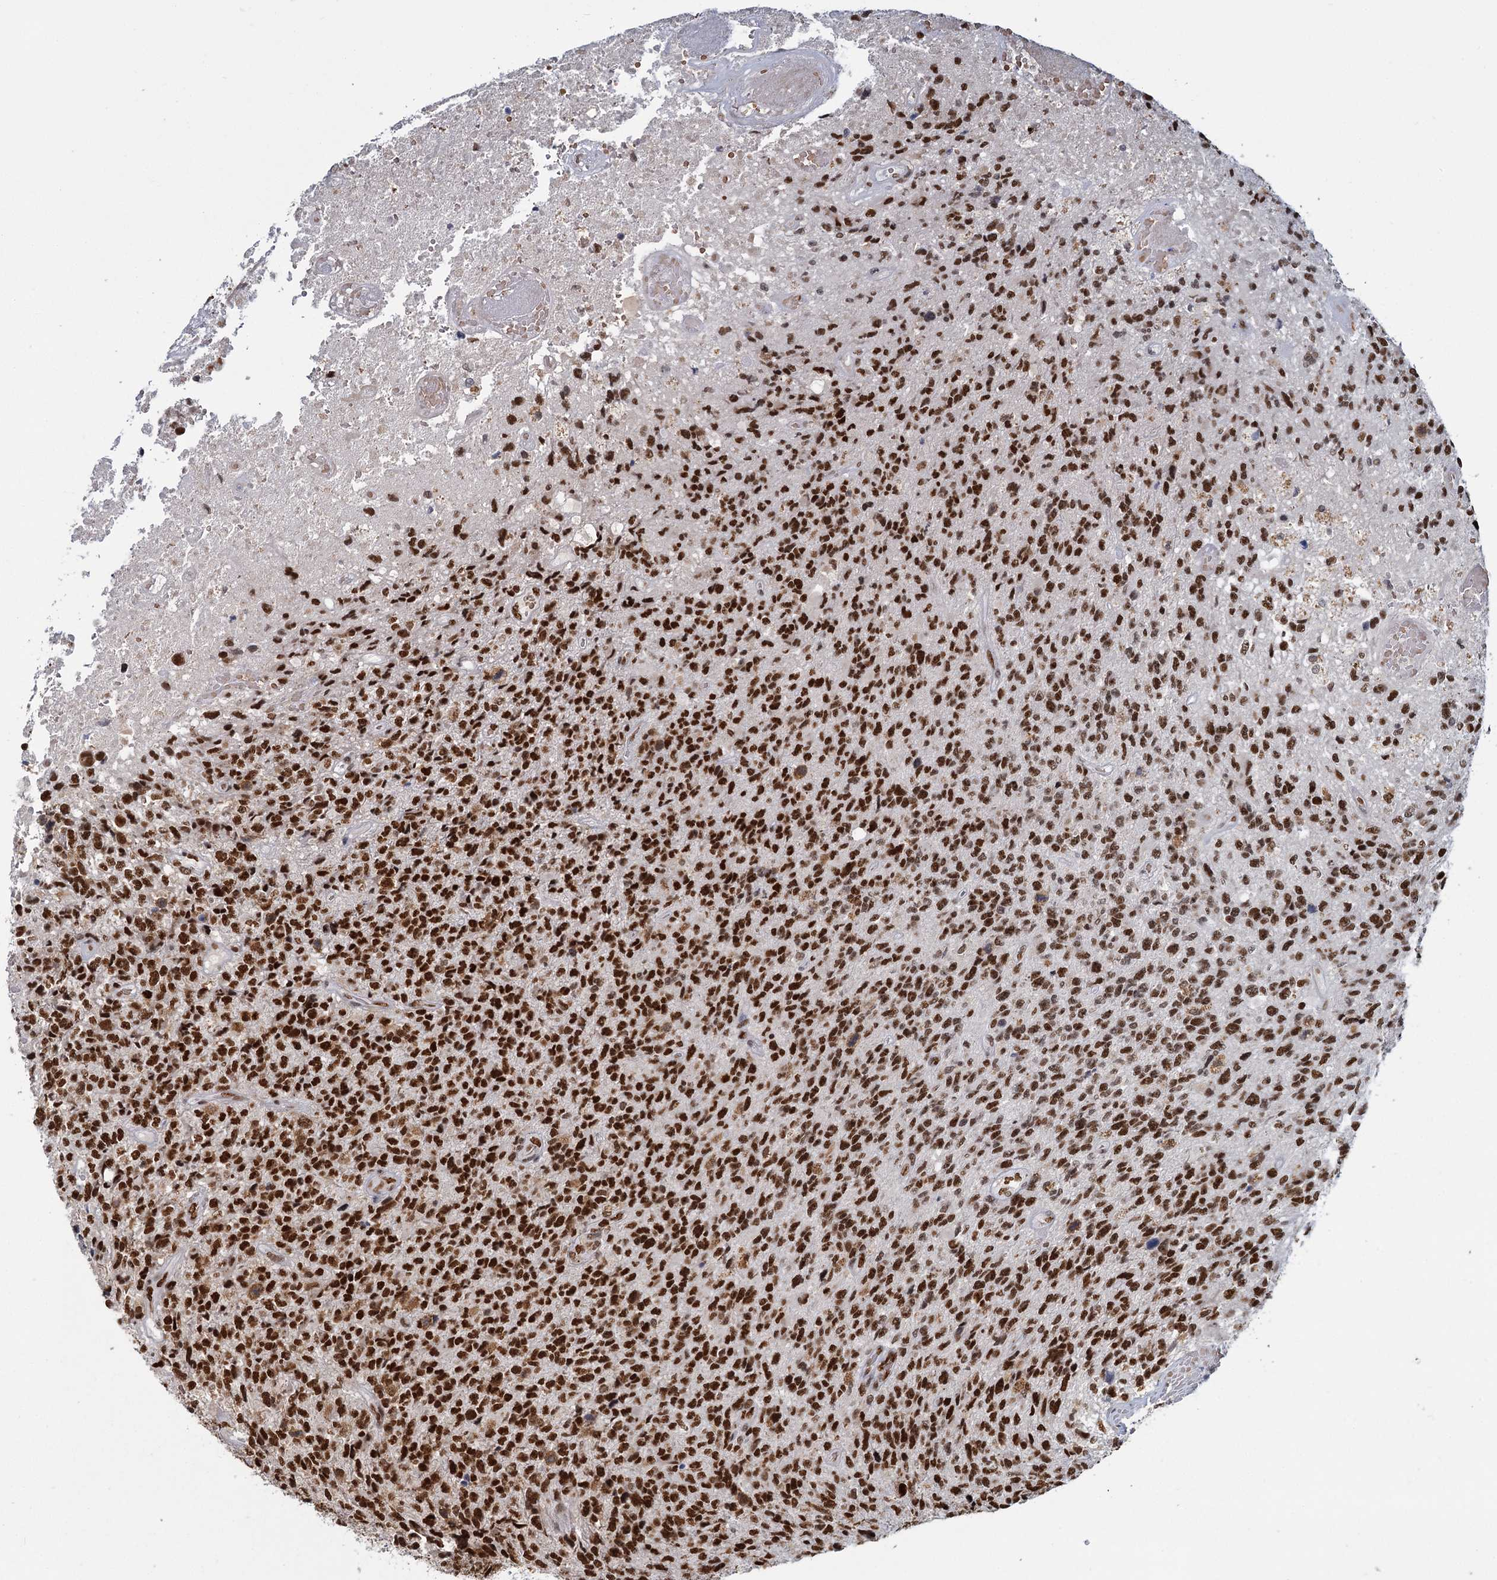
{"staining": {"intensity": "strong", "quantity": ">75%", "location": "nuclear"}, "tissue": "glioma", "cell_type": "Tumor cells", "image_type": "cancer", "snomed": [{"axis": "morphology", "description": "Glioma, malignant, High grade"}, {"axis": "topography", "description": "Brain"}], "caption": "Glioma was stained to show a protein in brown. There is high levels of strong nuclear expression in about >75% of tumor cells.", "gene": "RPRD1A", "patient": {"sex": "male", "age": 76}}